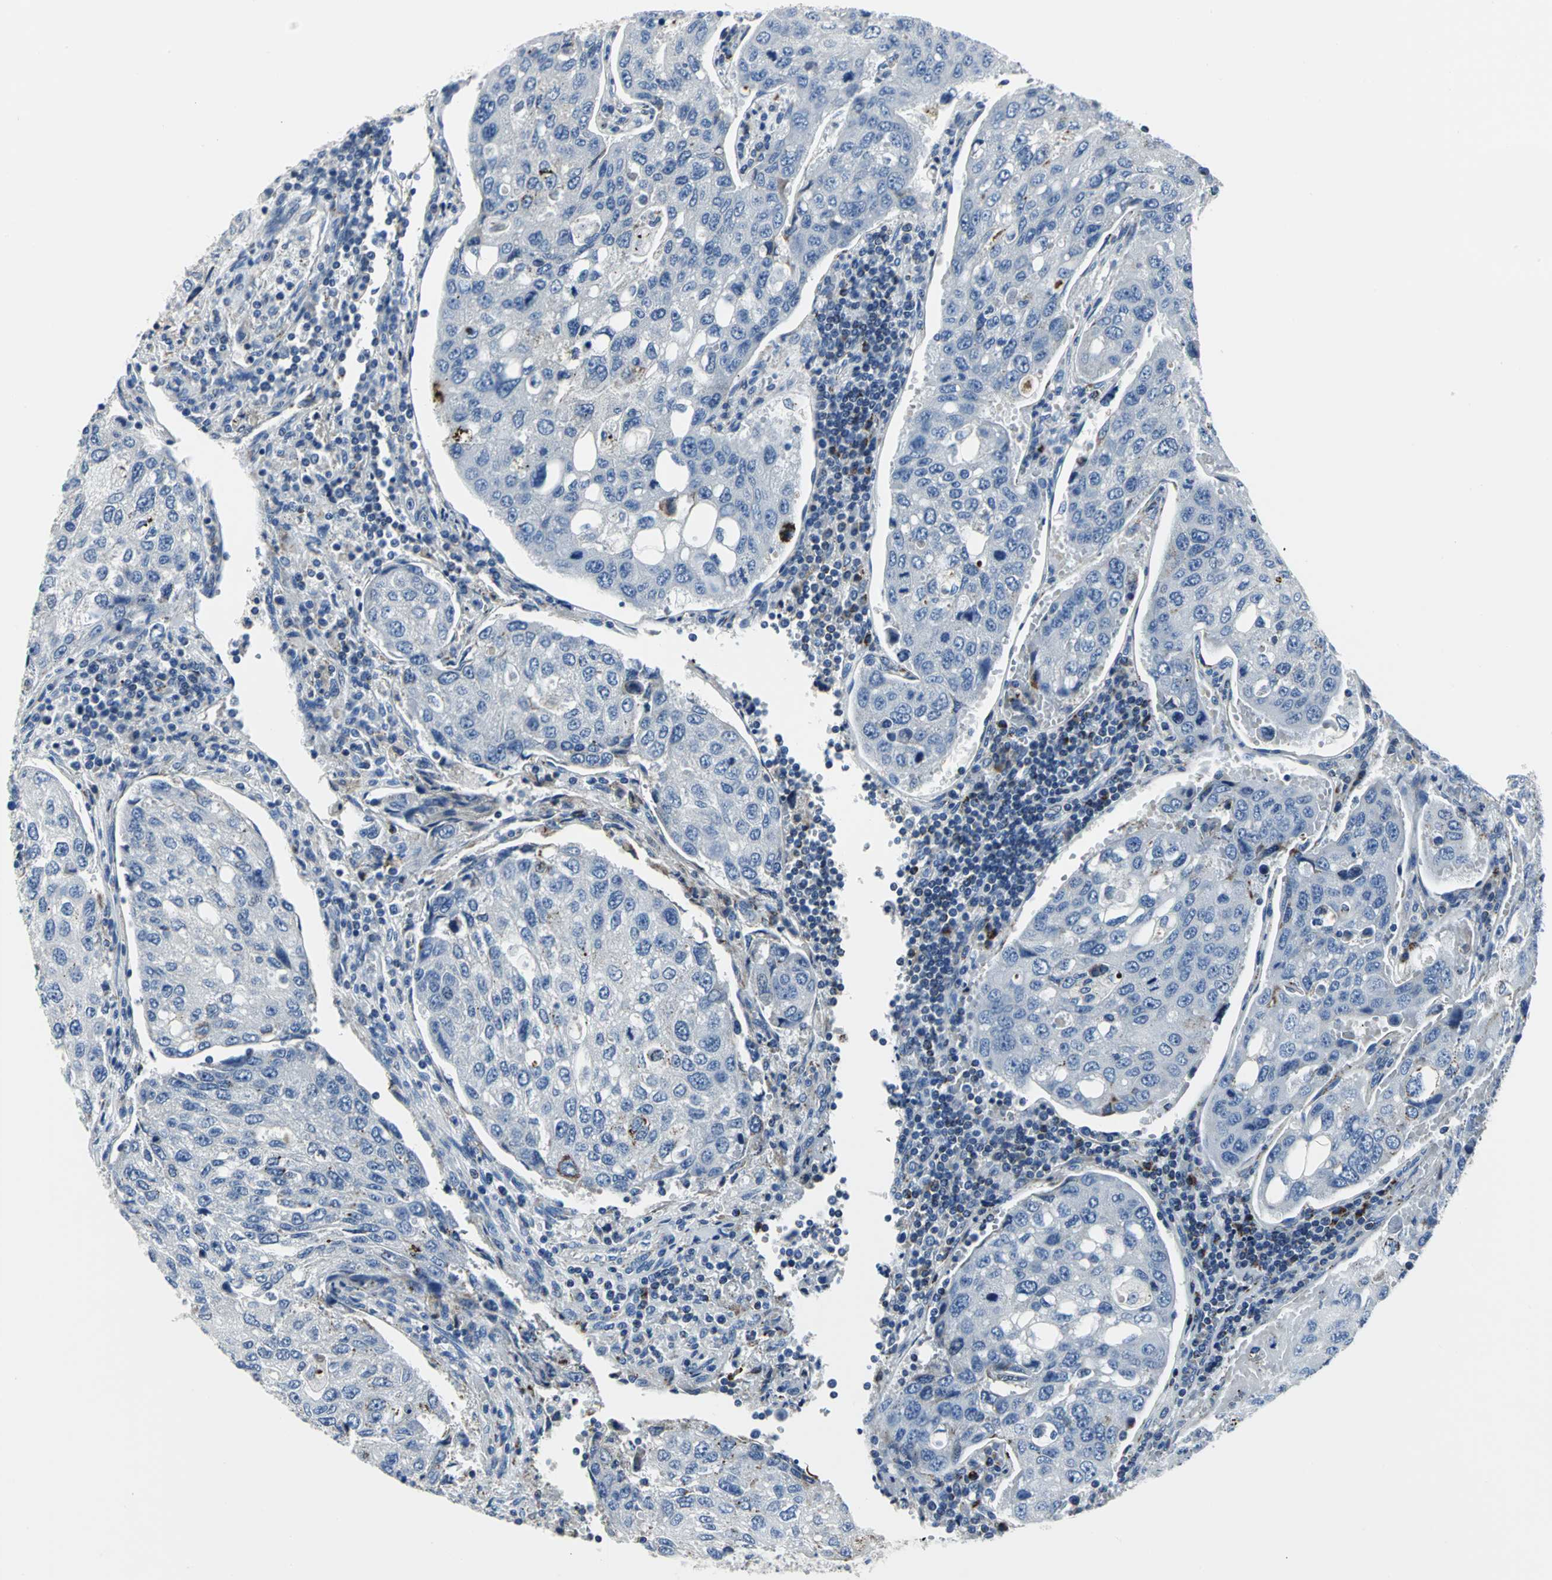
{"staining": {"intensity": "weak", "quantity": "<25%", "location": "cytoplasmic/membranous"}, "tissue": "urothelial cancer", "cell_type": "Tumor cells", "image_type": "cancer", "snomed": [{"axis": "morphology", "description": "Urothelial carcinoma, High grade"}, {"axis": "topography", "description": "Lymph node"}, {"axis": "topography", "description": "Urinary bladder"}], "caption": "There is no significant expression in tumor cells of urothelial cancer.", "gene": "IFI6", "patient": {"sex": "male", "age": 51}}